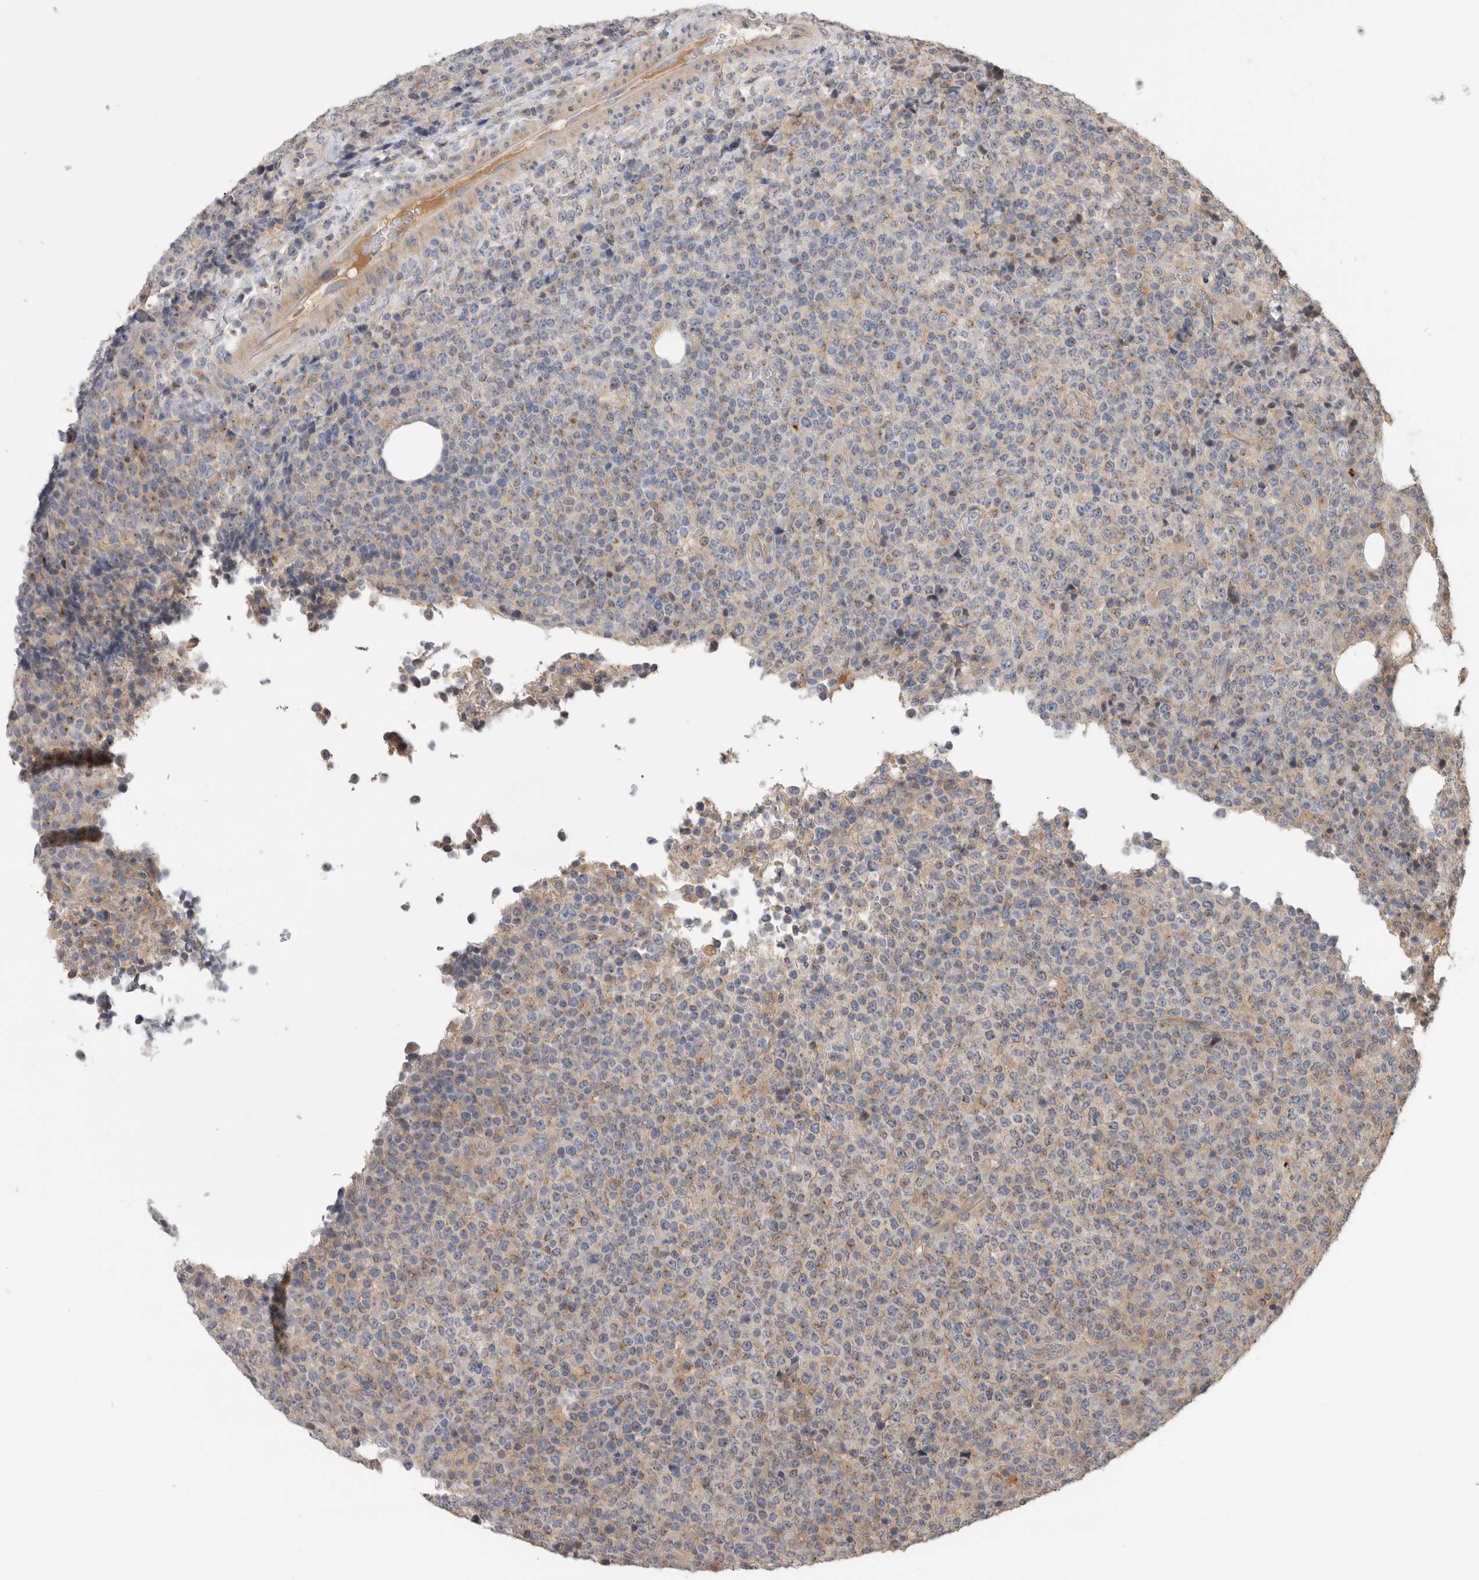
{"staining": {"intensity": "weak", "quantity": "<25%", "location": "cytoplasmic/membranous"}, "tissue": "lymphoma", "cell_type": "Tumor cells", "image_type": "cancer", "snomed": [{"axis": "morphology", "description": "Malignant lymphoma, non-Hodgkin's type, High grade"}, {"axis": "topography", "description": "Lymph node"}], "caption": "Histopathology image shows no significant protein staining in tumor cells of lymphoma. Nuclei are stained in blue.", "gene": "CLIP1", "patient": {"sex": "male", "age": 13}}